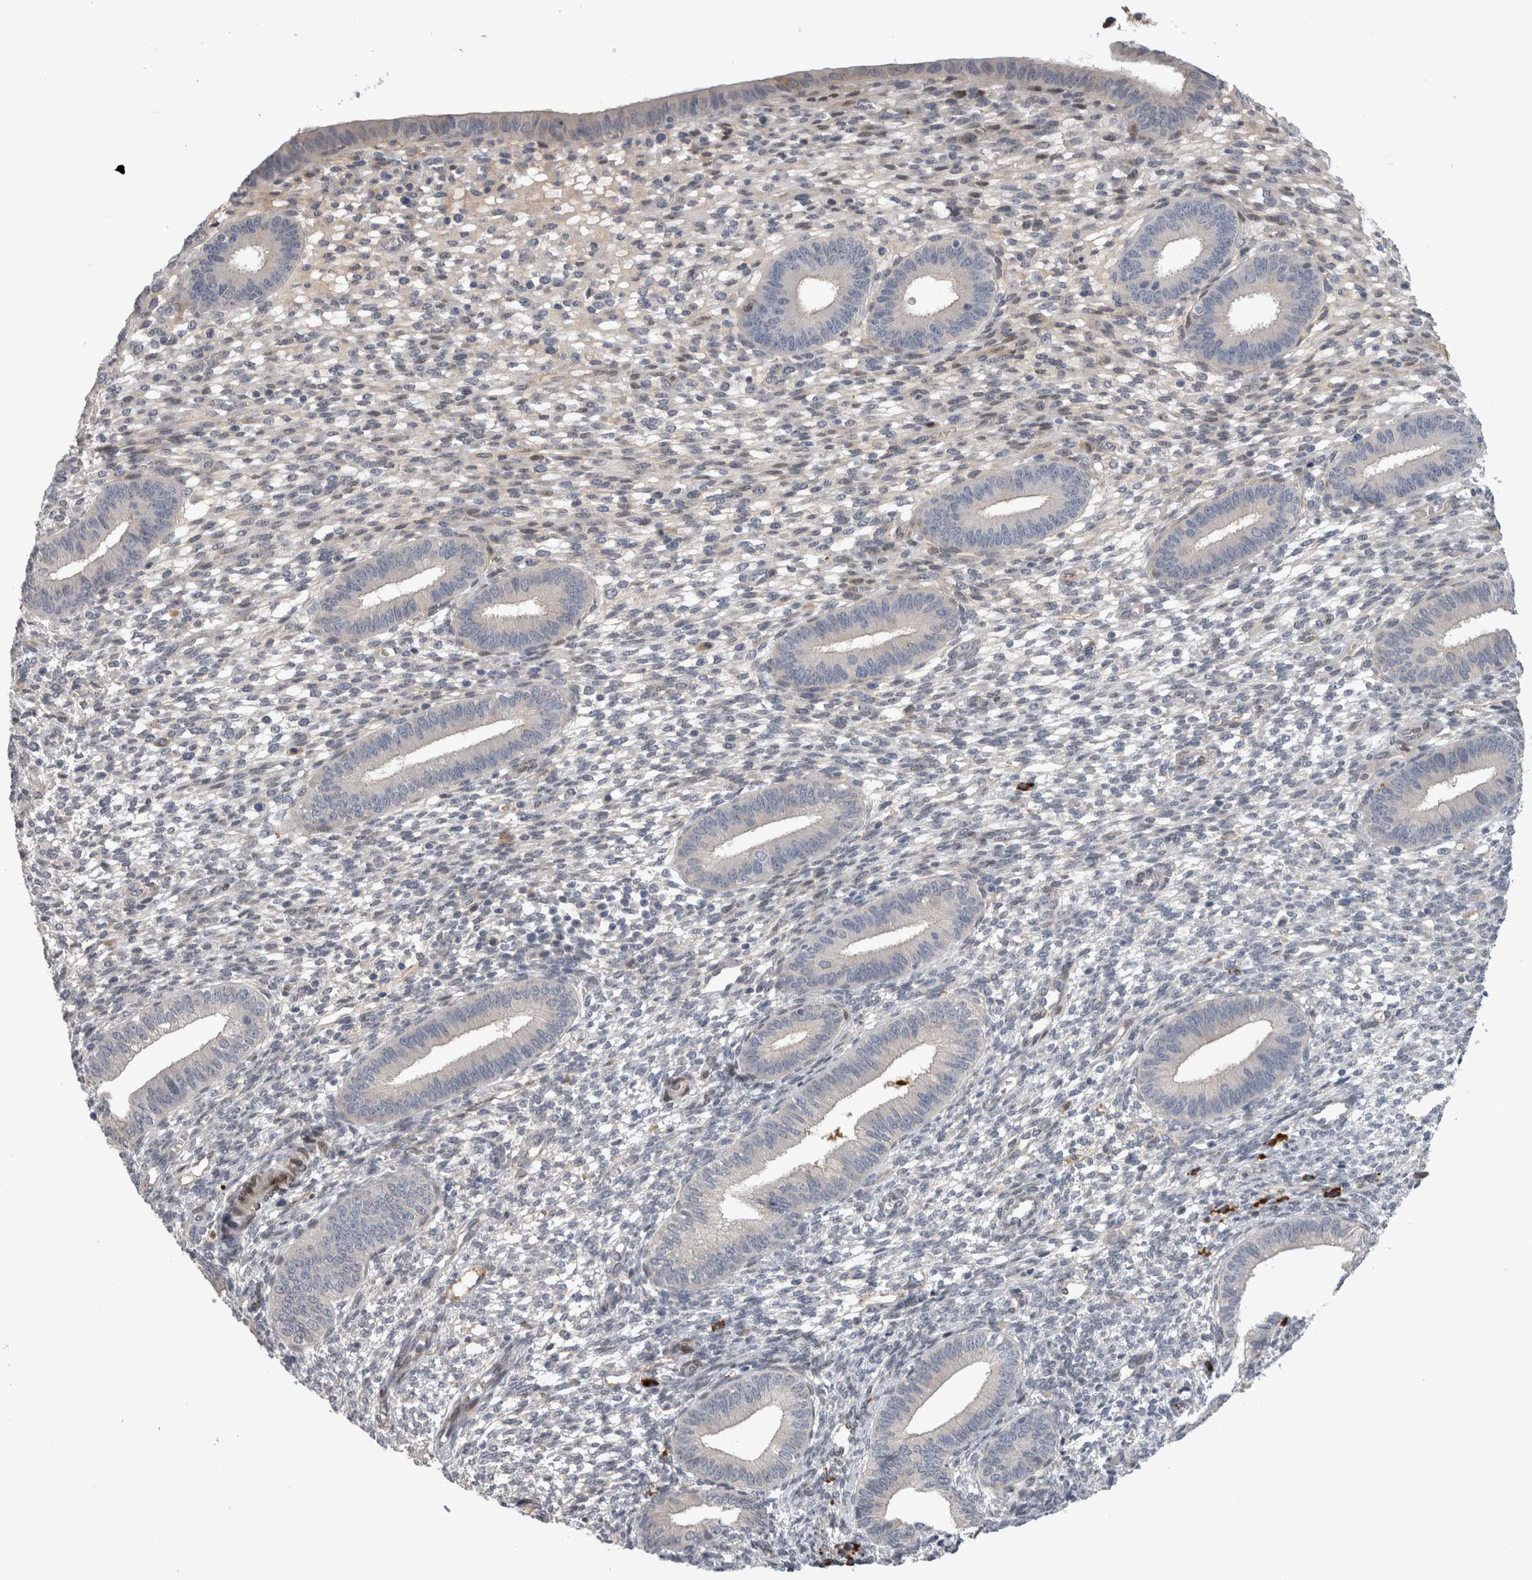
{"staining": {"intensity": "weak", "quantity": "<25%", "location": "nuclear"}, "tissue": "endometrium", "cell_type": "Cells in endometrial stroma", "image_type": "normal", "snomed": [{"axis": "morphology", "description": "Normal tissue, NOS"}, {"axis": "topography", "description": "Endometrium"}], "caption": "This histopathology image is of normal endometrium stained with immunohistochemistry (IHC) to label a protein in brown with the nuclei are counter-stained blue. There is no positivity in cells in endometrial stroma.", "gene": "DMTN", "patient": {"sex": "female", "age": 46}}